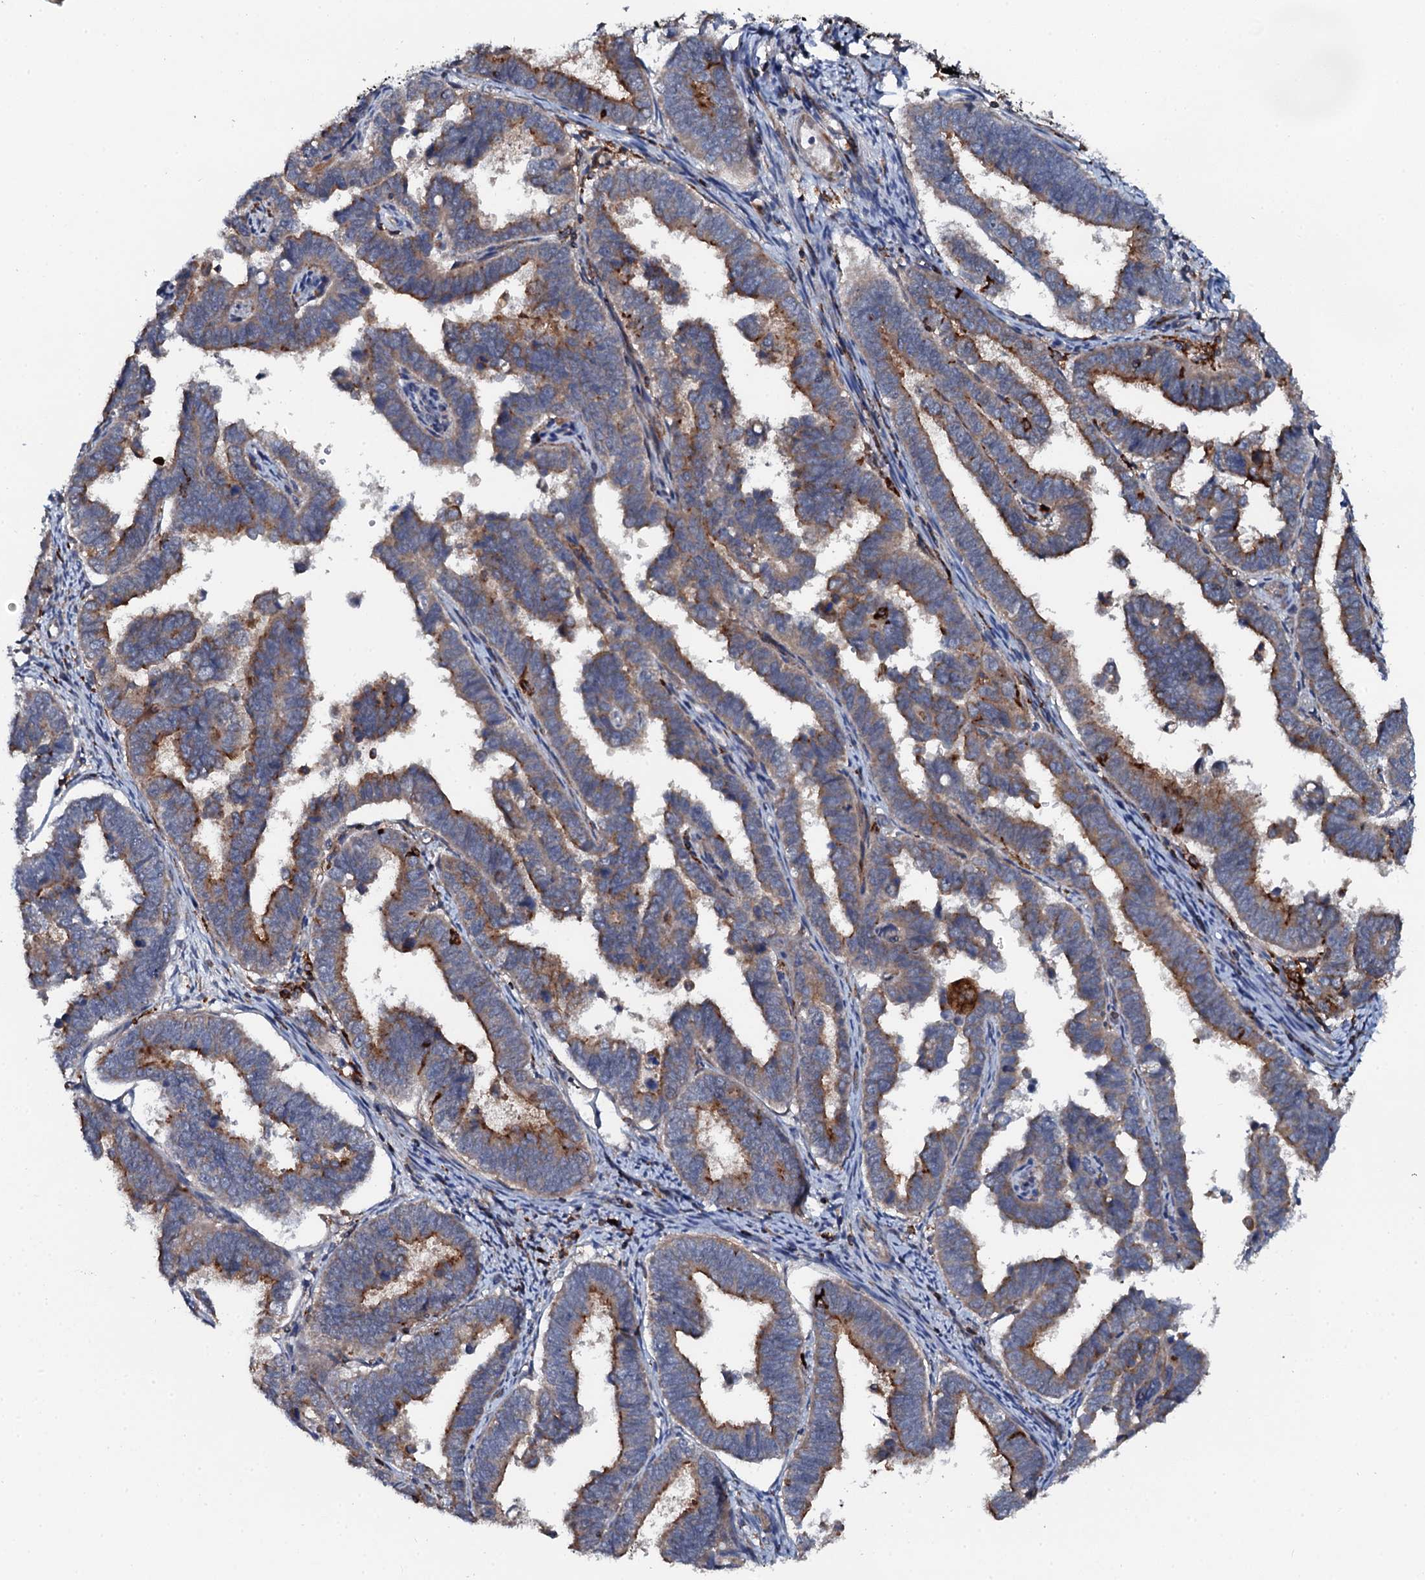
{"staining": {"intensity": "moderate", "quantity": "25%-75%", "location": "cytoplasmic/membranous"}, "tissue": "endometrial cancer", "cell_type": "Tumor cells", "image_type": "cancer", "snomed": [{"axis": "morphology", "description": "Adenocarcinoma, NOS"}, {"axis": "topography", "description": "Endometrium"}], "caption": "Protein expression analysis of human endometrial cancer reveals moderate cytoplasmic/membranous expression in approximately 25%-75% of tumor cells. (DAB (3,3'-diaminobenzidine) IHC, brown staining for protein, blue staining for nuclei).", "gene": "VAMP8", "patient": {"sex": "female", "age": 75}}